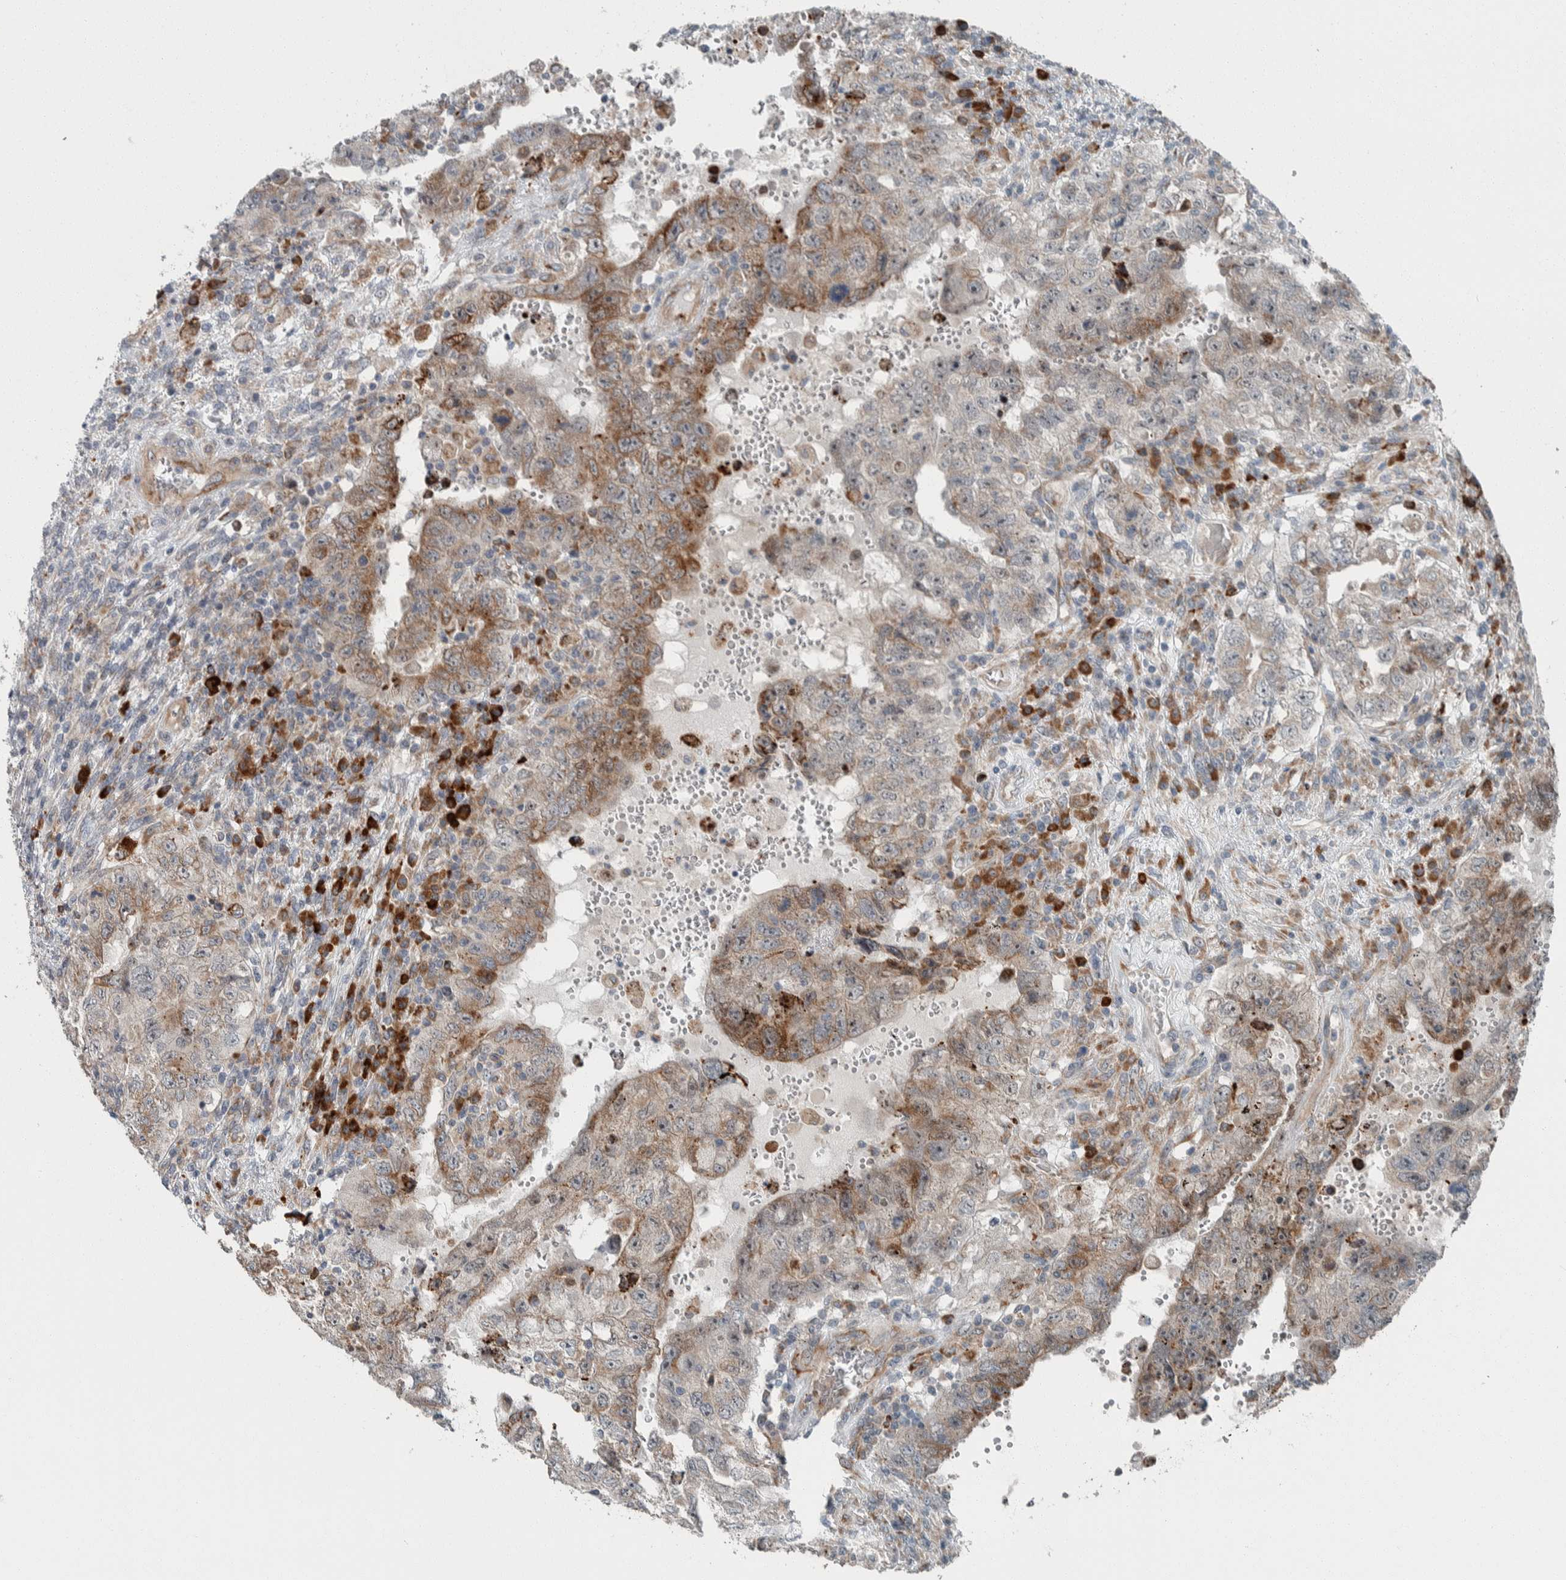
{"staining": {"intensity": "moderate", "quantity": "<25%", "location": "cytoplasmic/membranous"}, "tissue": "testis cancer", "cell_type": "Tumor cells", "image_type": "cancer", "snomed": [{"axis": "morphology", "description": "Carcinoma, Embryonal, NOS"}, {"axis": "topography", "description": "Testis"}], "caption": "This is a histology image of immunohistochemistry staining of testis cancer (embryonal carcinoma), which shows moderate staining in the cytoplasmic/membranous of tumor cells.", "gene": "USP25", "patient": {"sex": "male", "age": 26}}